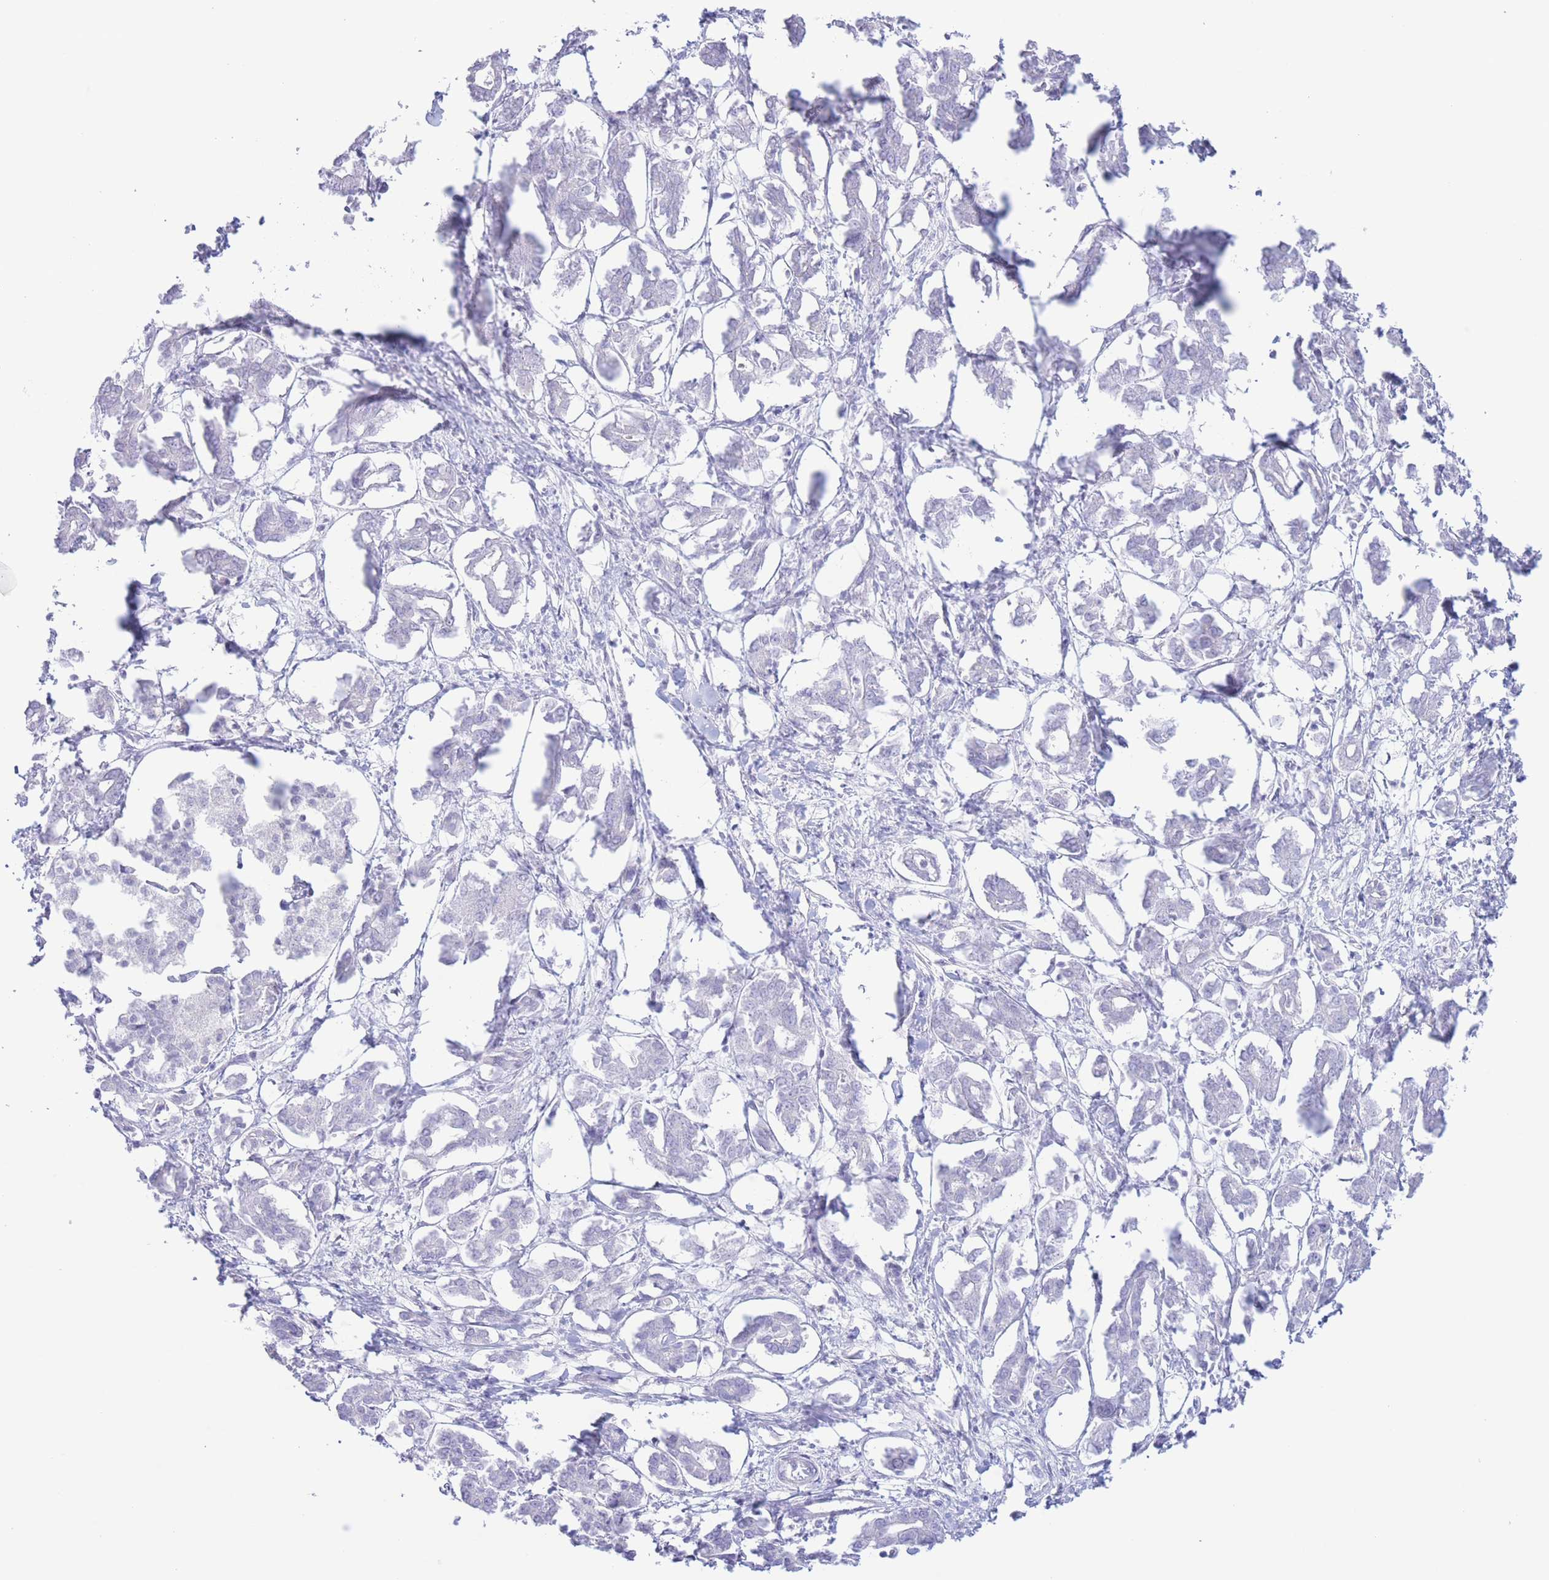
{"staining": {"intensity": "negative", "quantity": "none", "location": "none"}, "tissue": "pancreatic cancer", "cell_type": "Tumor cells", "image_type": "cancer", "snomed": [{"axis": "morphology", "description": "Adenocarcinoma, NOS"}, {"axis": "topography", "description": "Pancreas"}], "caption": "The histopathology image reveals no staining of tumor cells in pancreatic adenocarcinoma.", "gene": "PKLR", "patient": {"sex": "male", "age": 61}}